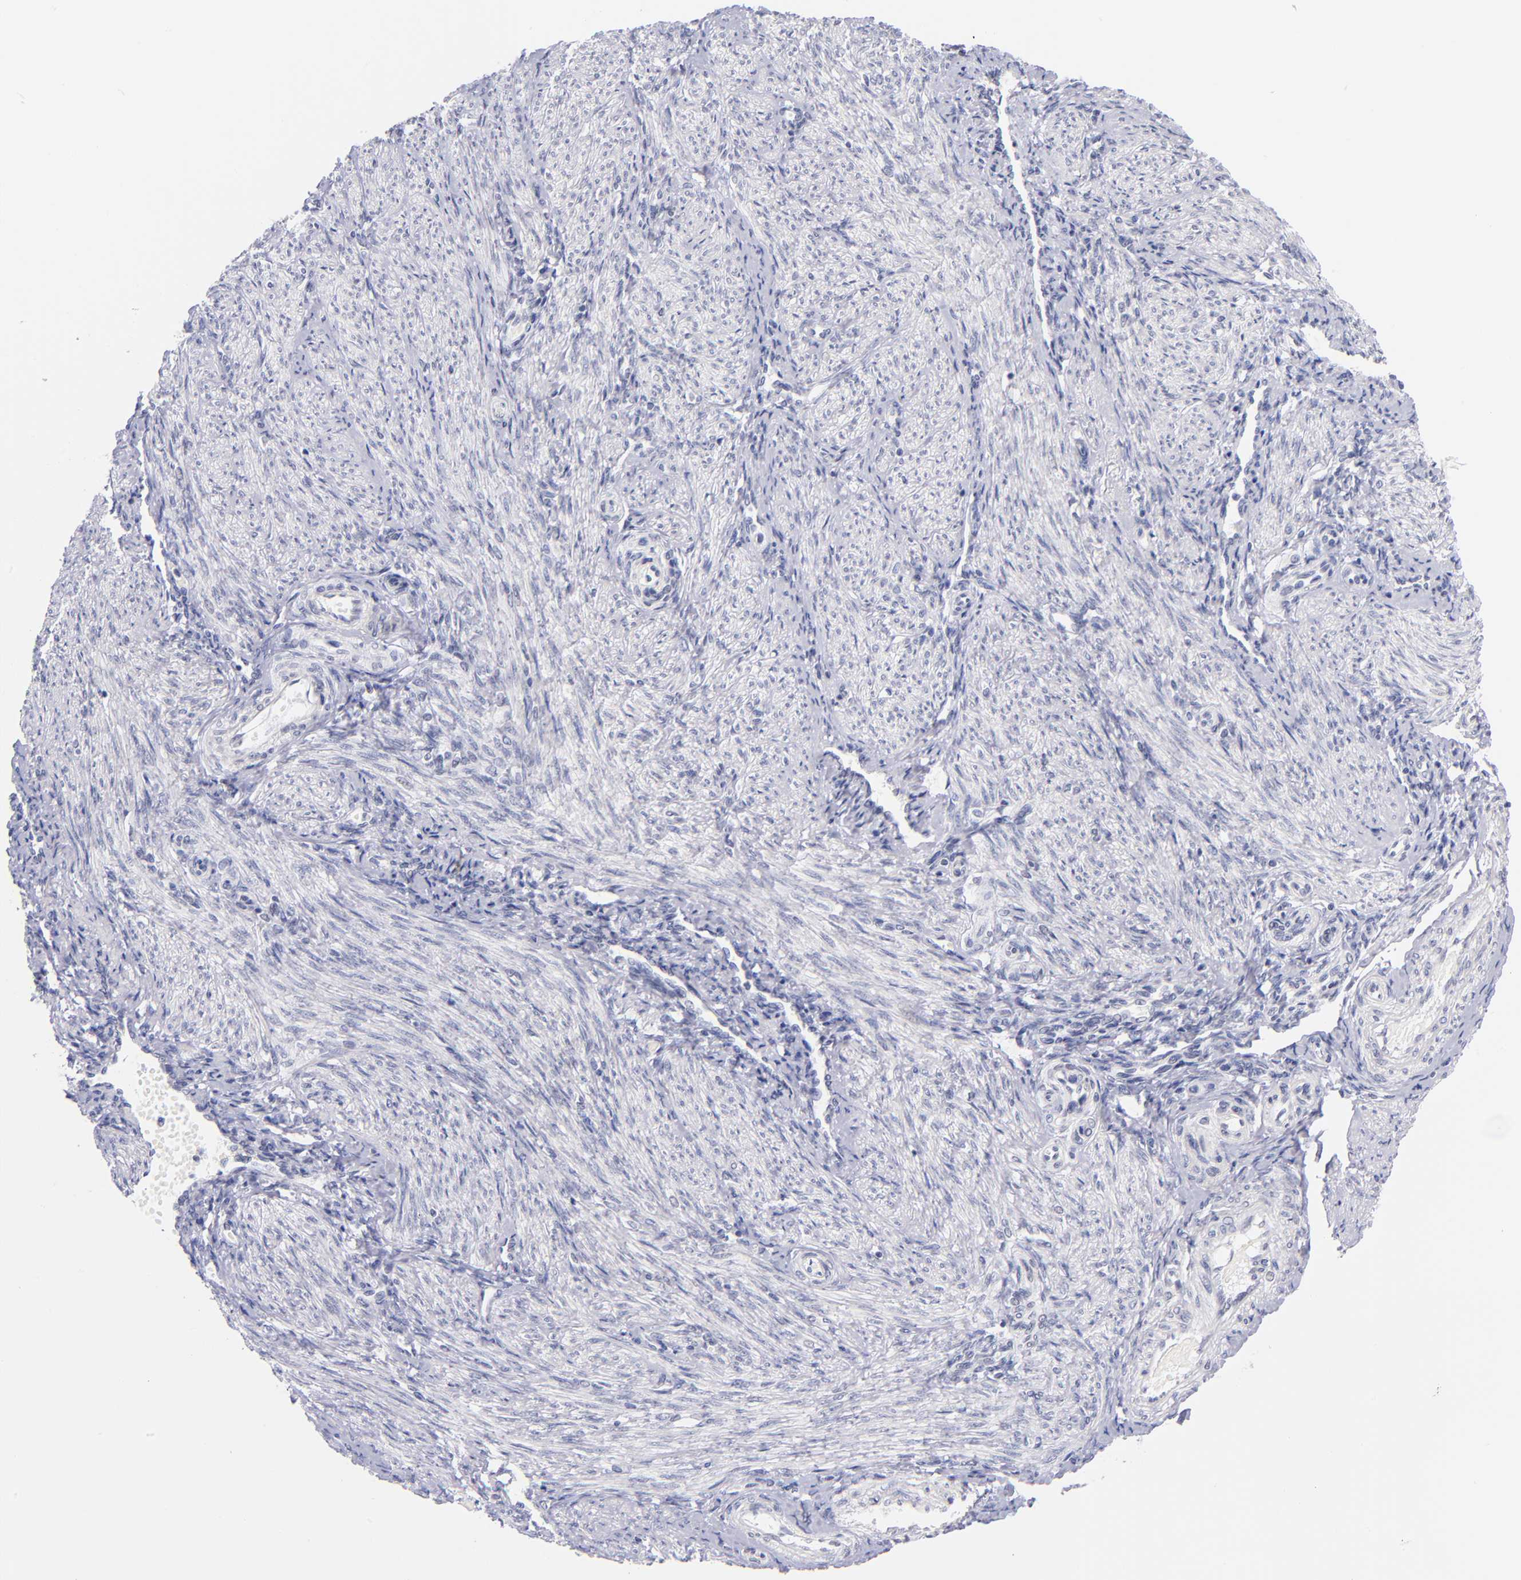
{"staining": {"intensity": "negative", "quantity": "none", "location": "none"}, "tissue": "endometrium", "cell_type": "Cells in endometrial stroma", "image_type": "normal", "snomed": [{"axis": "morphology", "description": "Normal tissue, NOS"}, {"axis": "topography", "description": "Endometrium"}], "caption": "This micrograph is of normal endometrium stained with IHC to label a protein in brown with the nuclei are counter-stained blue. There is no staining in cells in endometrial stroma.", "gene": "SNRPB", "patient": {"sex": "female", "age": 36}}